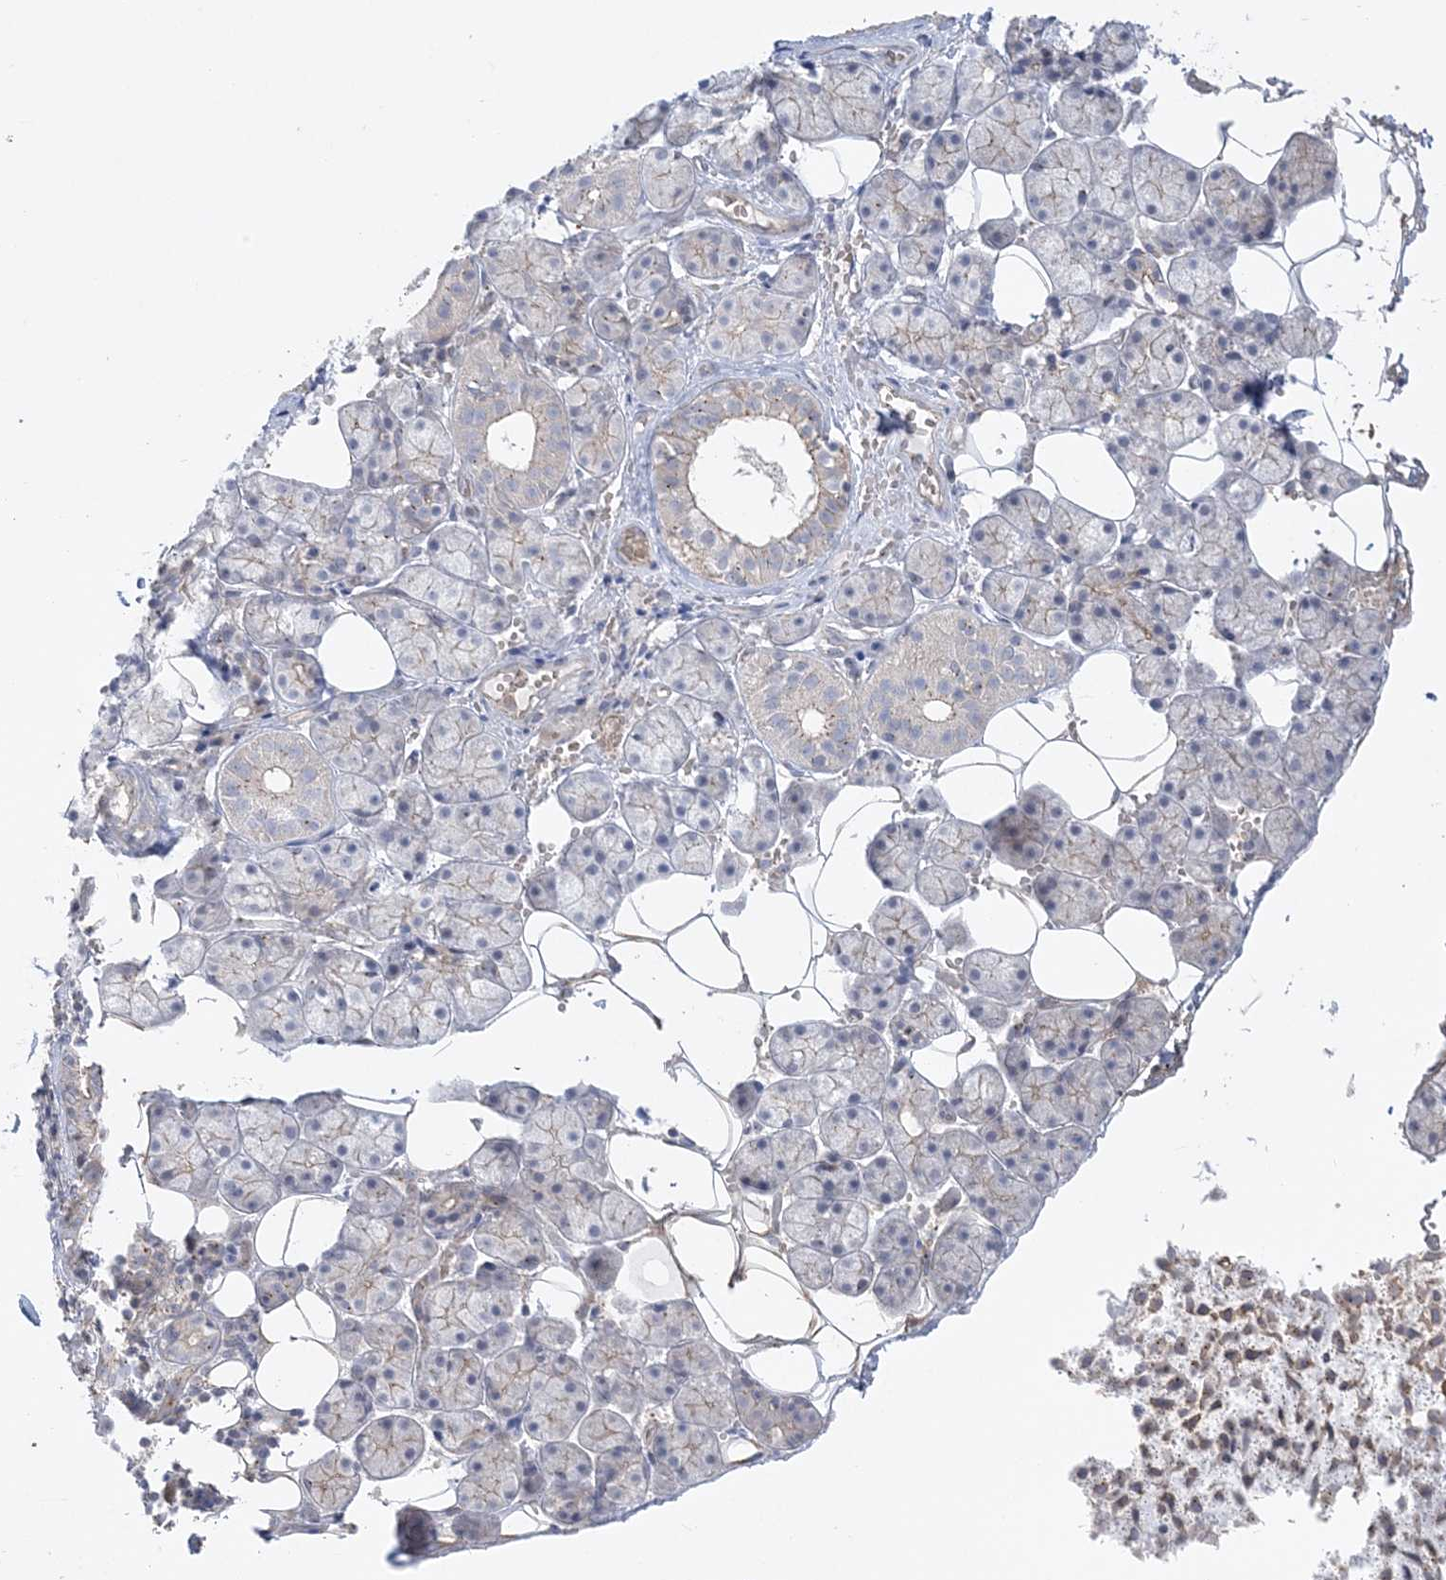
{"staining": {"intensity": "weak", "quantity": "<25%", "location": "cytoplasmic/membranous"}, "tissue": "salivary gland", "cell_type": "Glandular cells", "image_type": "normal", "snomed": [{"axis": "morphology", "description": "Normal tissue, NOS"}, {"axis": "topography", "description": "Salivary gland"}], "caption": "High power microscopy photomicrograph of an immunohistochemistry histopathology image of normal salivary gland, revealing no significant staining in glandular cells. The staining was performed using DAB to visualize the protein expression in brown, while the nuclei were stained in blue with hematoxylin (Magnification: 20x).", "gene": "ADAMTS12", "patient": {"sex": "female", "age": 33}}